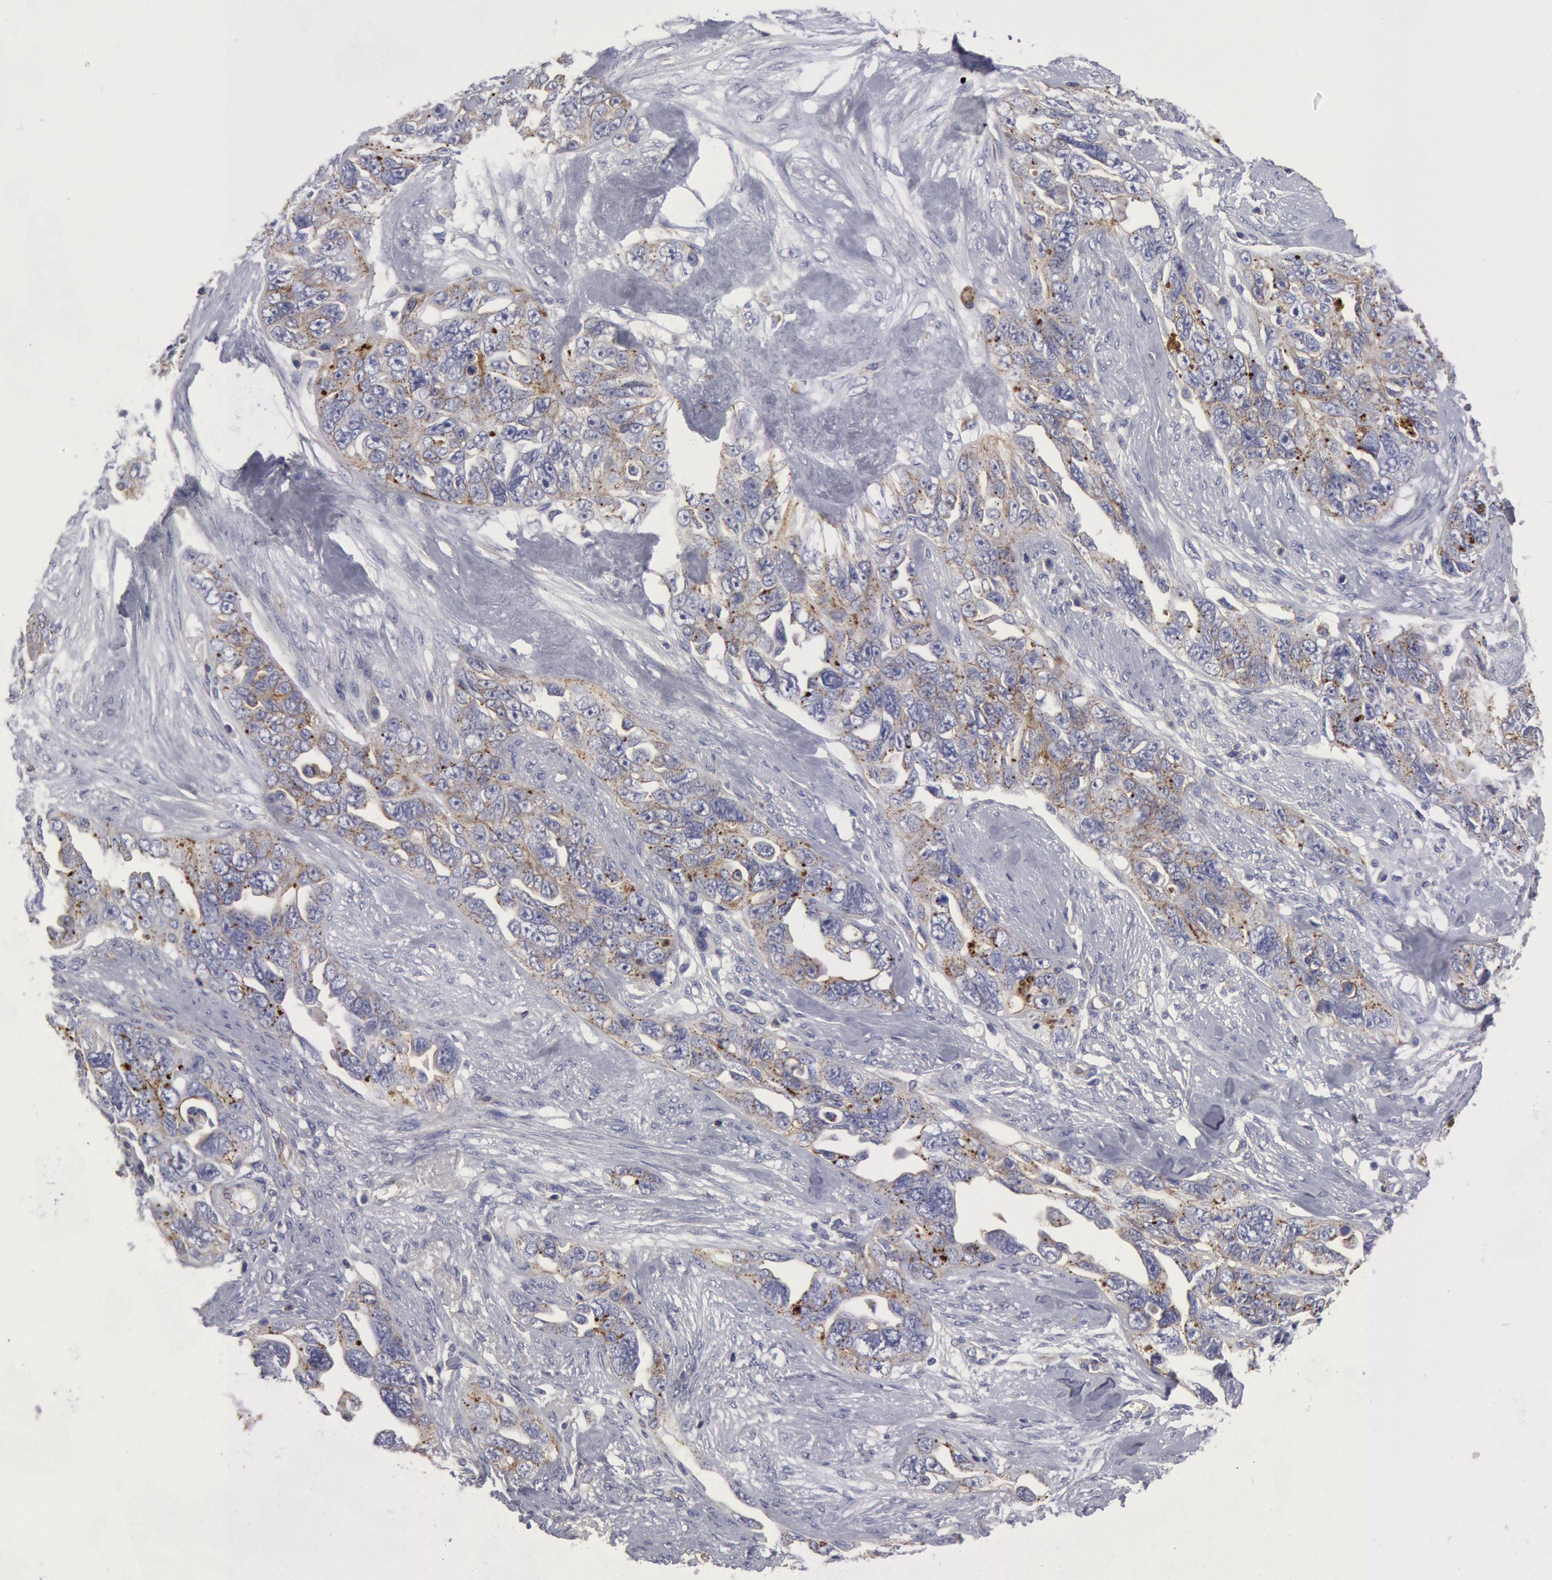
{"staining": {"intensity": "weak", "quantity": "<25%", "location": "cytoplasmic/membranous"}, "tissue": "ovarian cancer", "cell_type": "Tumor cells", "image_type": "cancer", "snomed": [{"axis": "morphology", "description": "Cystadenocarcinoma, serous, NOS"}, {"axis": "topography", "description": "Ovary"}], "caption": "Protein analysis of ovarian cancer displays no significant positivity in tumor cells.", "gene": "FLOT1", "patient": {"sex": "female", "age": 63}}